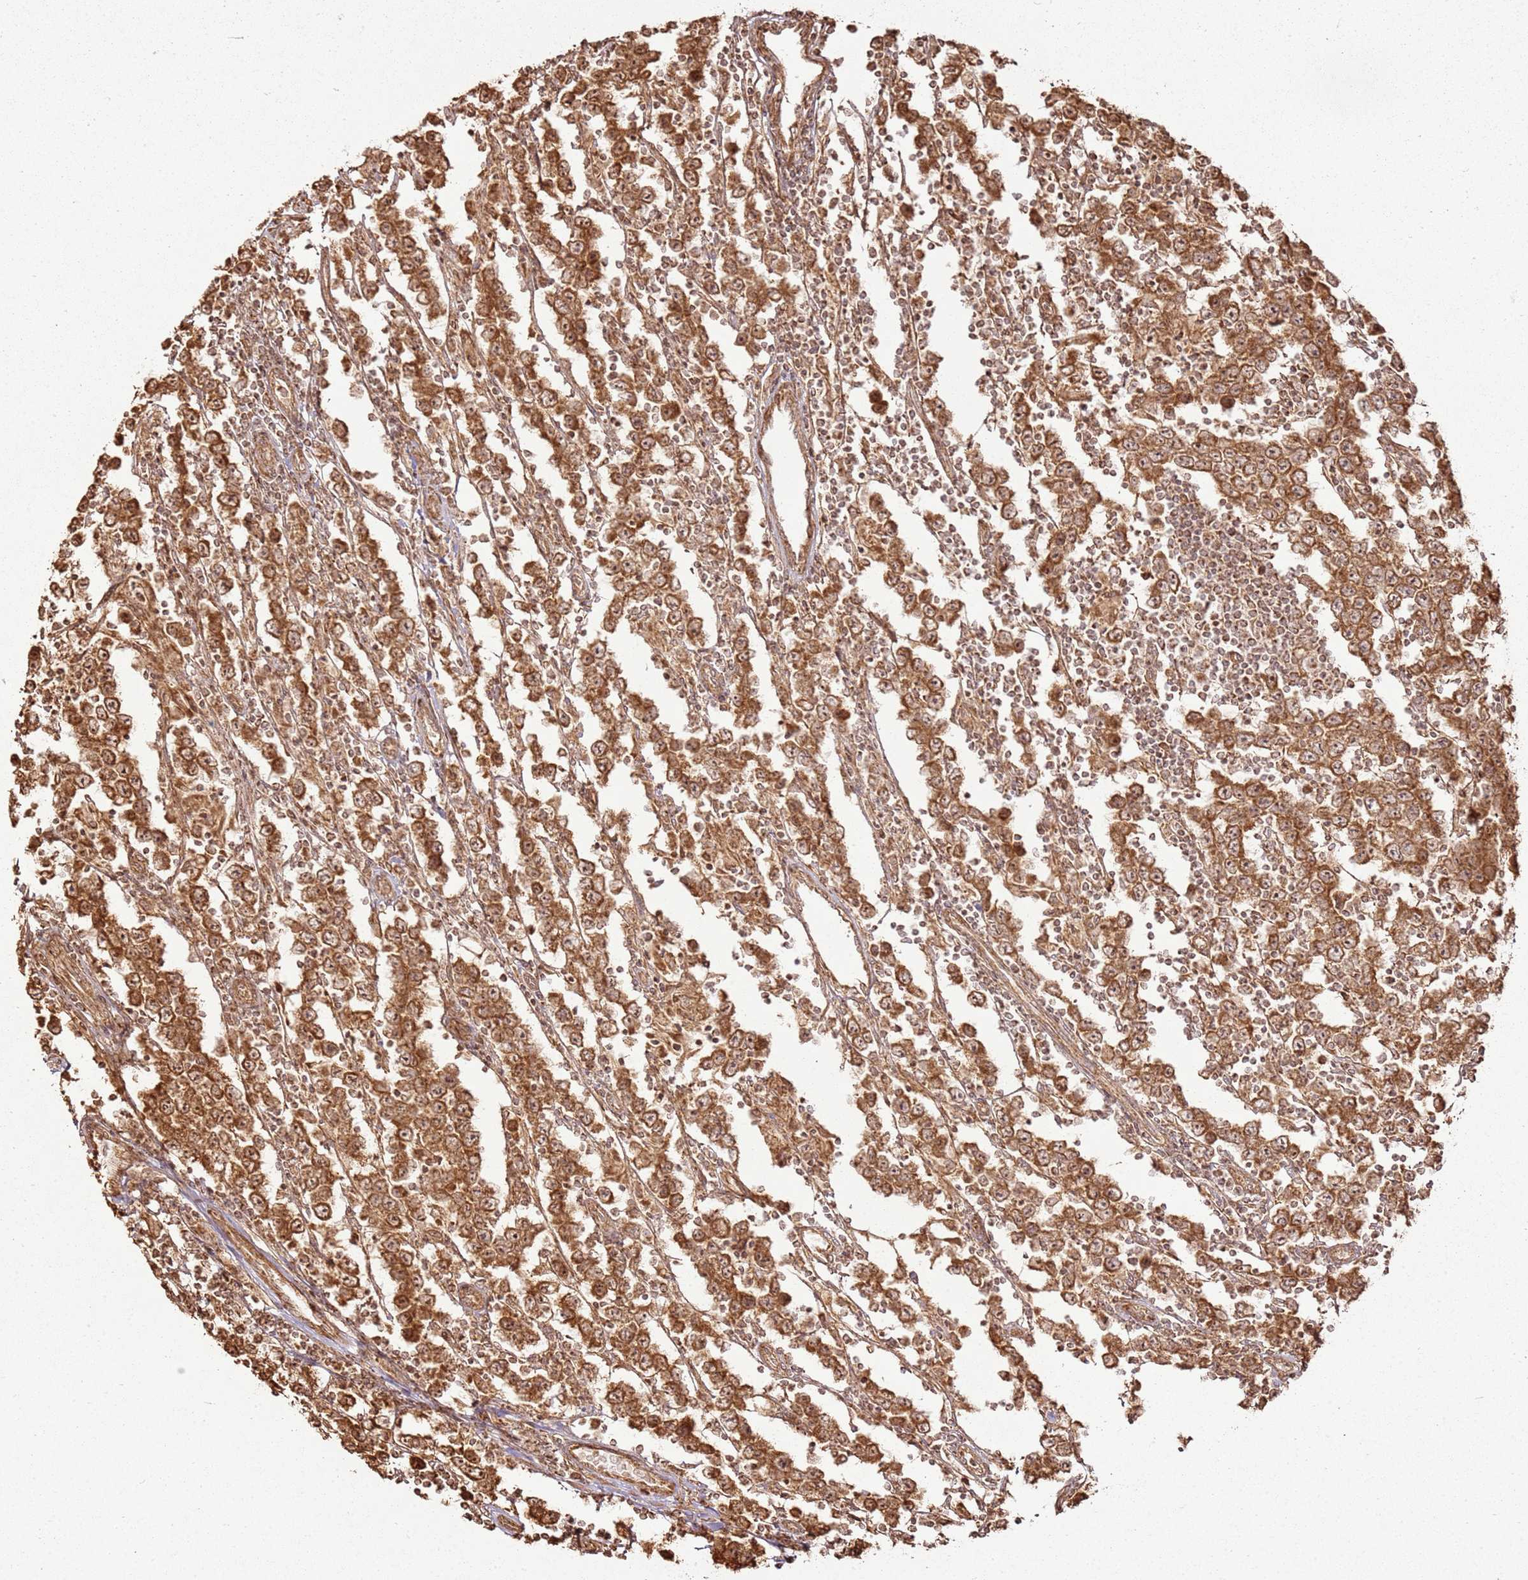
{"staining": {"intensity": "strong", "quantity": ">75%", "location": "cytoplasmic/membranous,nuclear"}, "tissue": "testis cancer", "cell_type": "Tumor cells", "image_type": "cancer", "snomed": [{"axis": "morphology", "description": "Normal tissue, NOS"}, {"axis": "morphology", "description": "Urothelial carcinoma, High grade"}, {"axis": "morphology", "description": "Seminoma, NOS"}, {"axis": "morphology", "description": "Carcinoma, Embryonal, NOS"}, {"axis": "topography", "description": "Urinary bladder"}, {"axis": "topography", "description": "Testis"}], "caption": "This is an image of immunohistochemistry (IHC) staining of embryonal carcinoma (testis), which shows strong staining in the cytoplasmic/membranous and nuclear of tumor cells.", "gene": "MRPS6", "patient": {"sex": "male", "age": 41}}